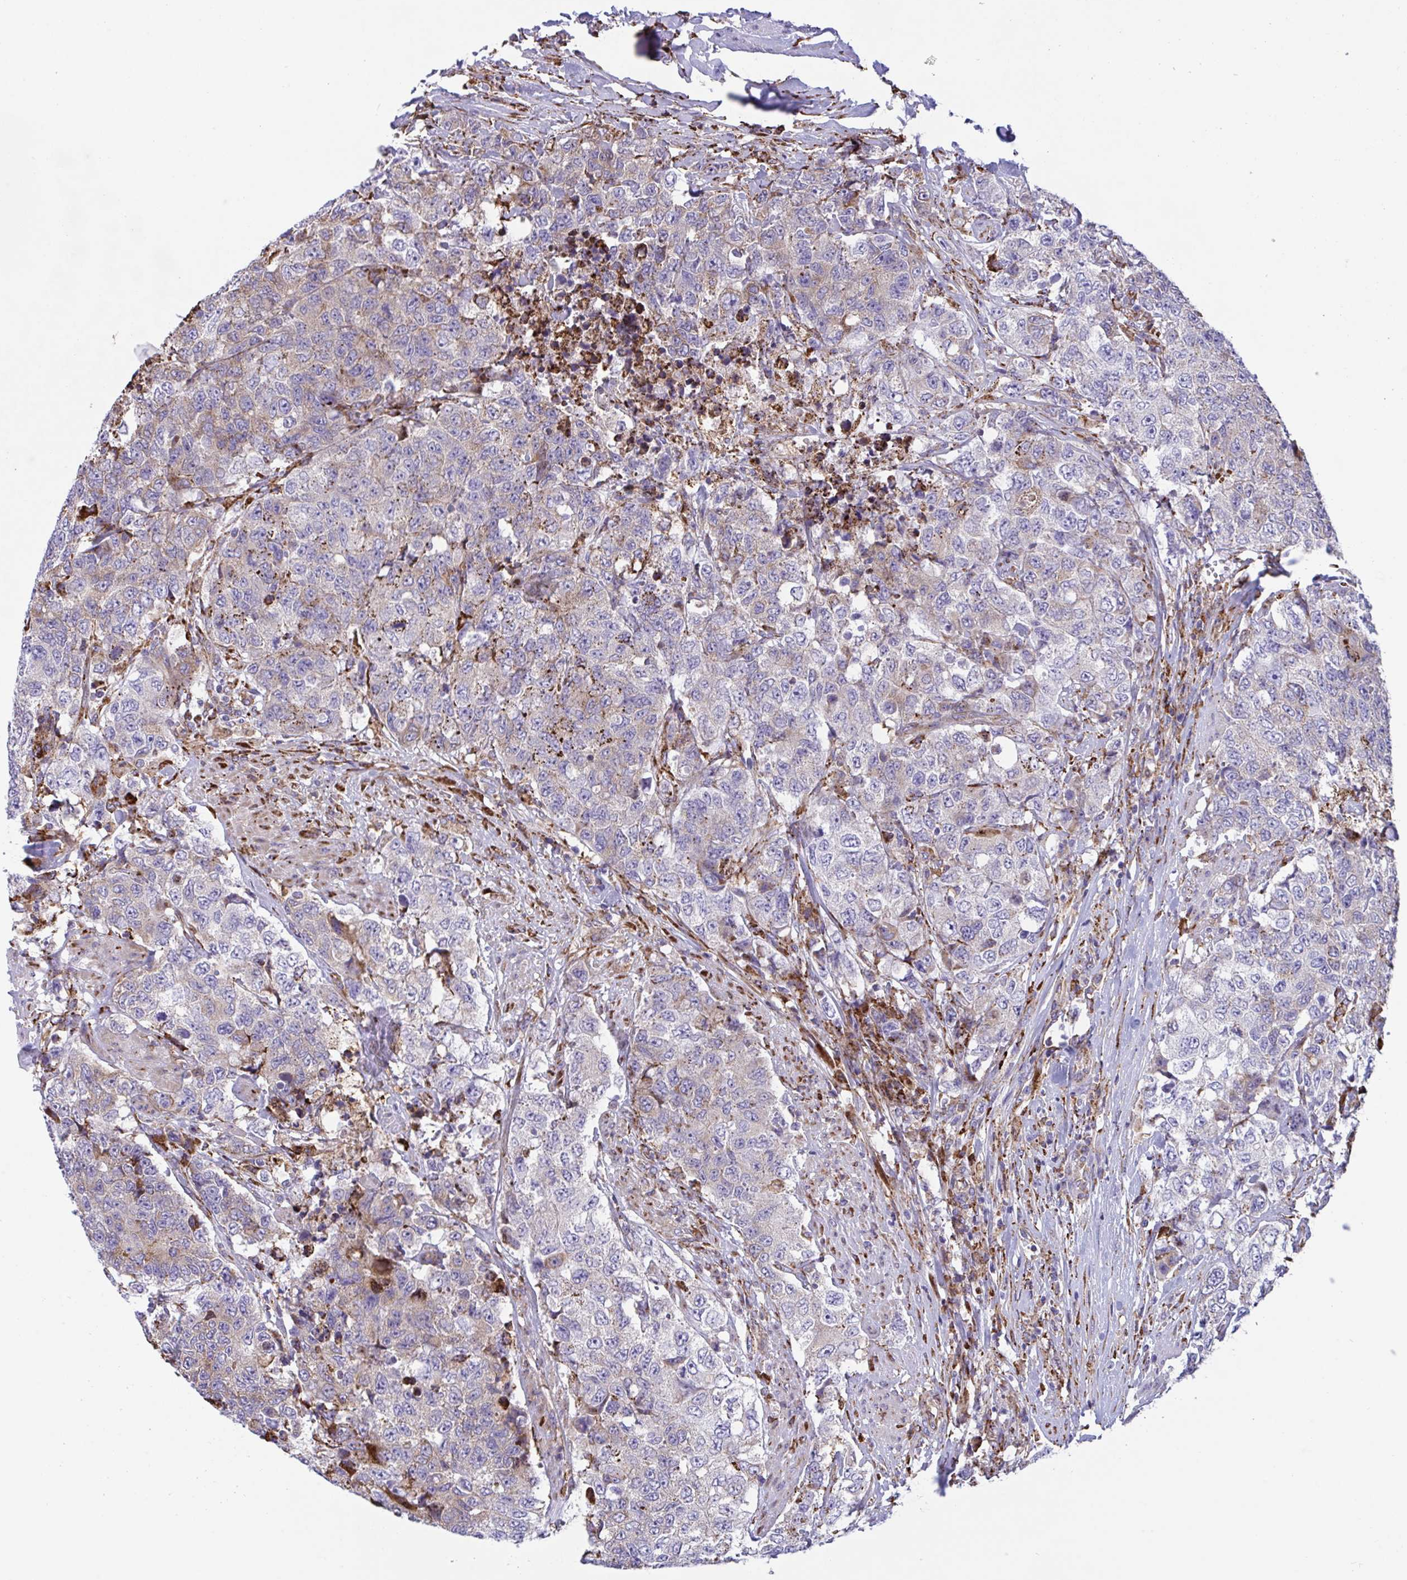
{"staining": {"intensity": "moderate", "quantity": "<25%", "location": "cytoplasmic/membranous"}, "tissue": "urothelial cancer", "cell_type": "Tumor cells", "image_type": "cancer", "snomed": [{"axis": "morphology", "description": "Urothelial carcinoma, High grade"}, {"axis": "topography", "description": "Urinary bladder"}], "caption": "Brown immunohistochemical staining in human urothelial cancer shows moderate cytoplasmic/membranous staining in about <25% of tumor cells.", "gene": "PEAK3", "patient": {"sex": "female", "age": 78}}